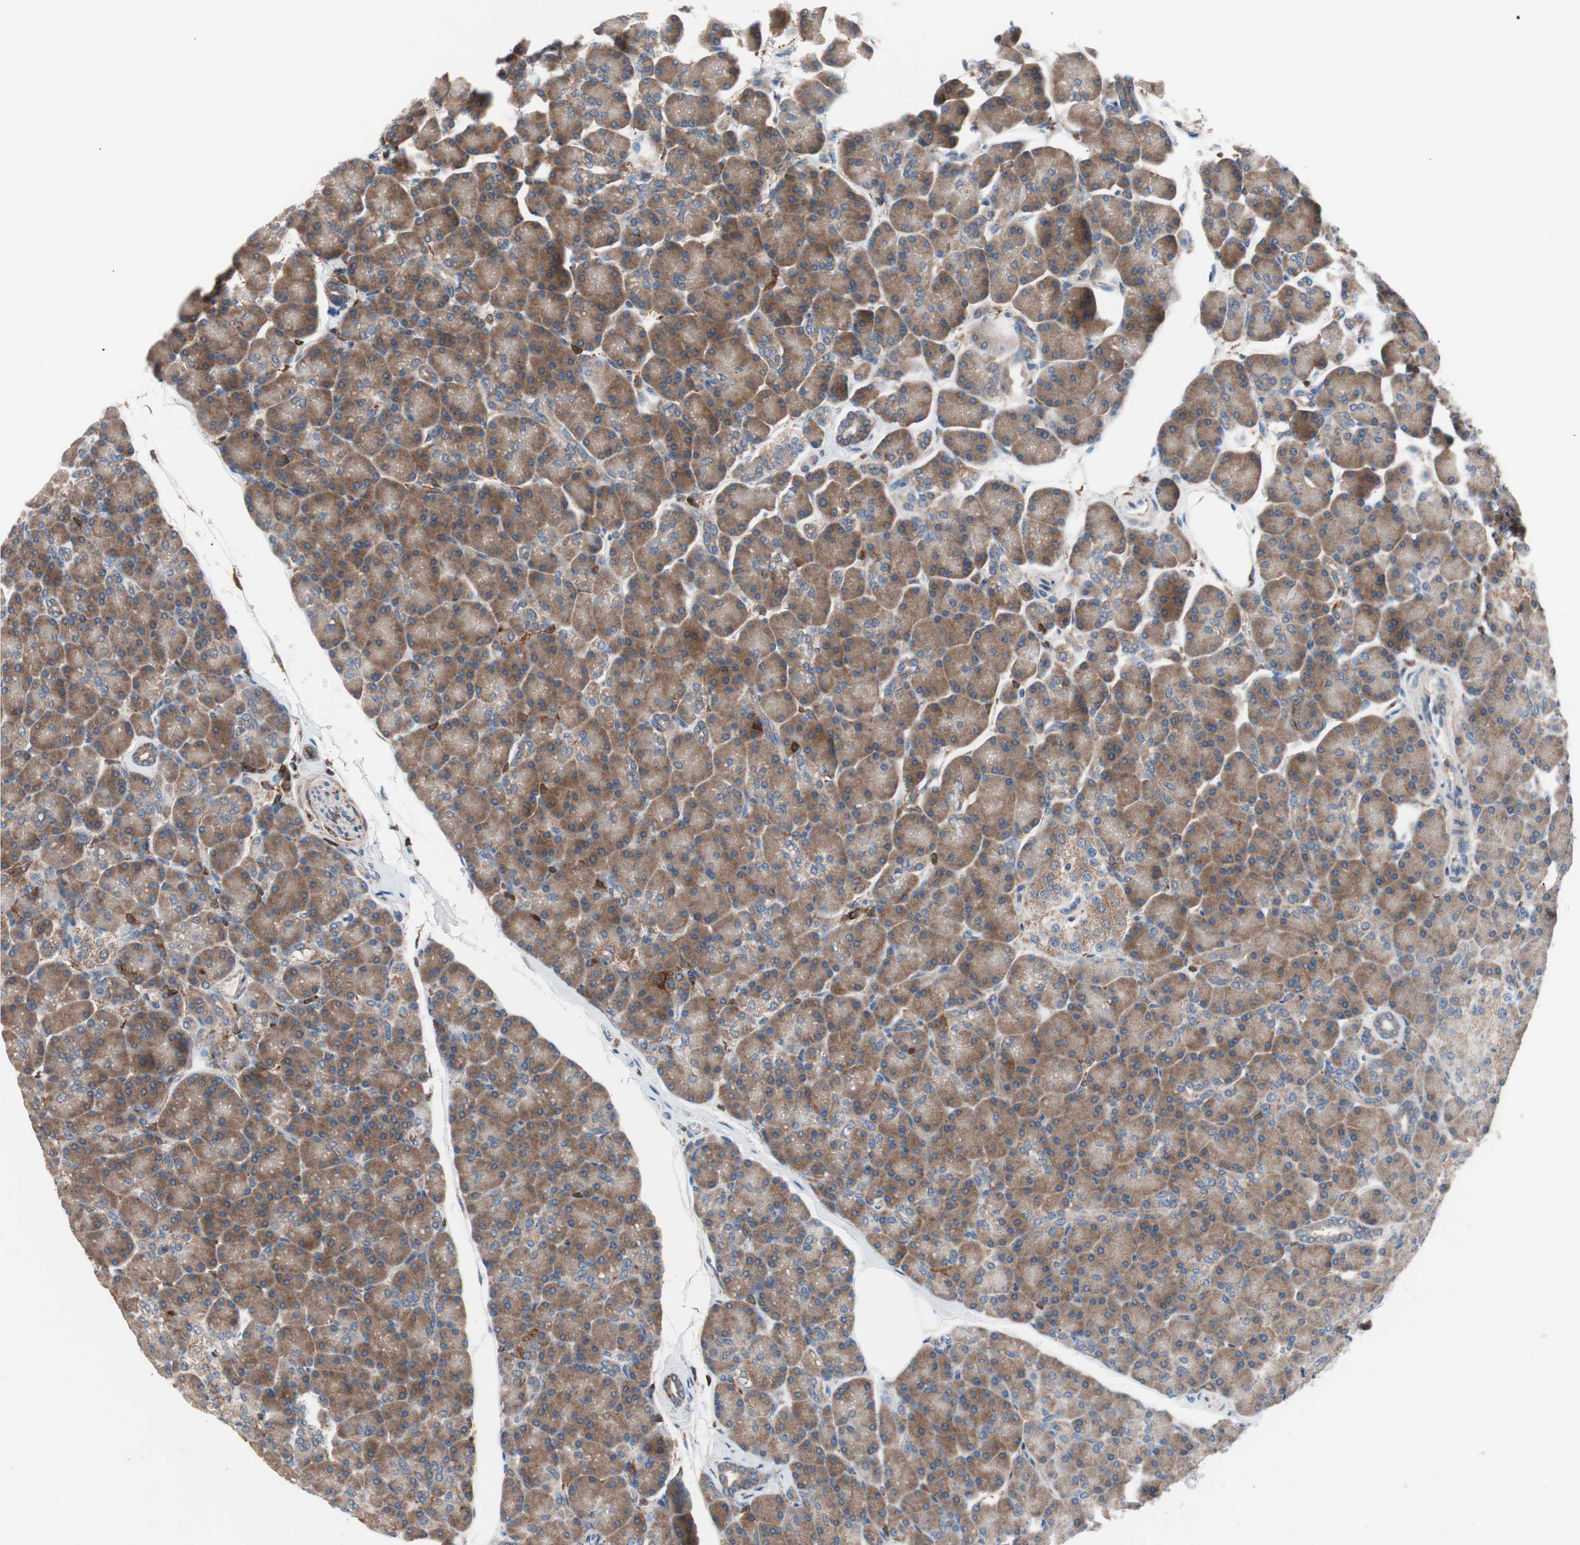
{"staining": {"intensity": "moderate", "quantity": ">75%", "location": "cytoplasmic/membranous"}, "tissue": "pancreas", "cell_type": "Exocrine glandular cells", "image_type": "normal", "snomed": [{"axis": "morphology", "description": "Normal tissue, NOS"}, {"axis": "topography", "description": "Pancreas"}], "caption": "Exocrine glandular cells display medium levels of moderate cytoplasmic/membranous staining in approximately >75% of cells in unremarkable human pancreas.", "gene": "PIK3R1", "patient": {"sex": "female", "age": 43}}